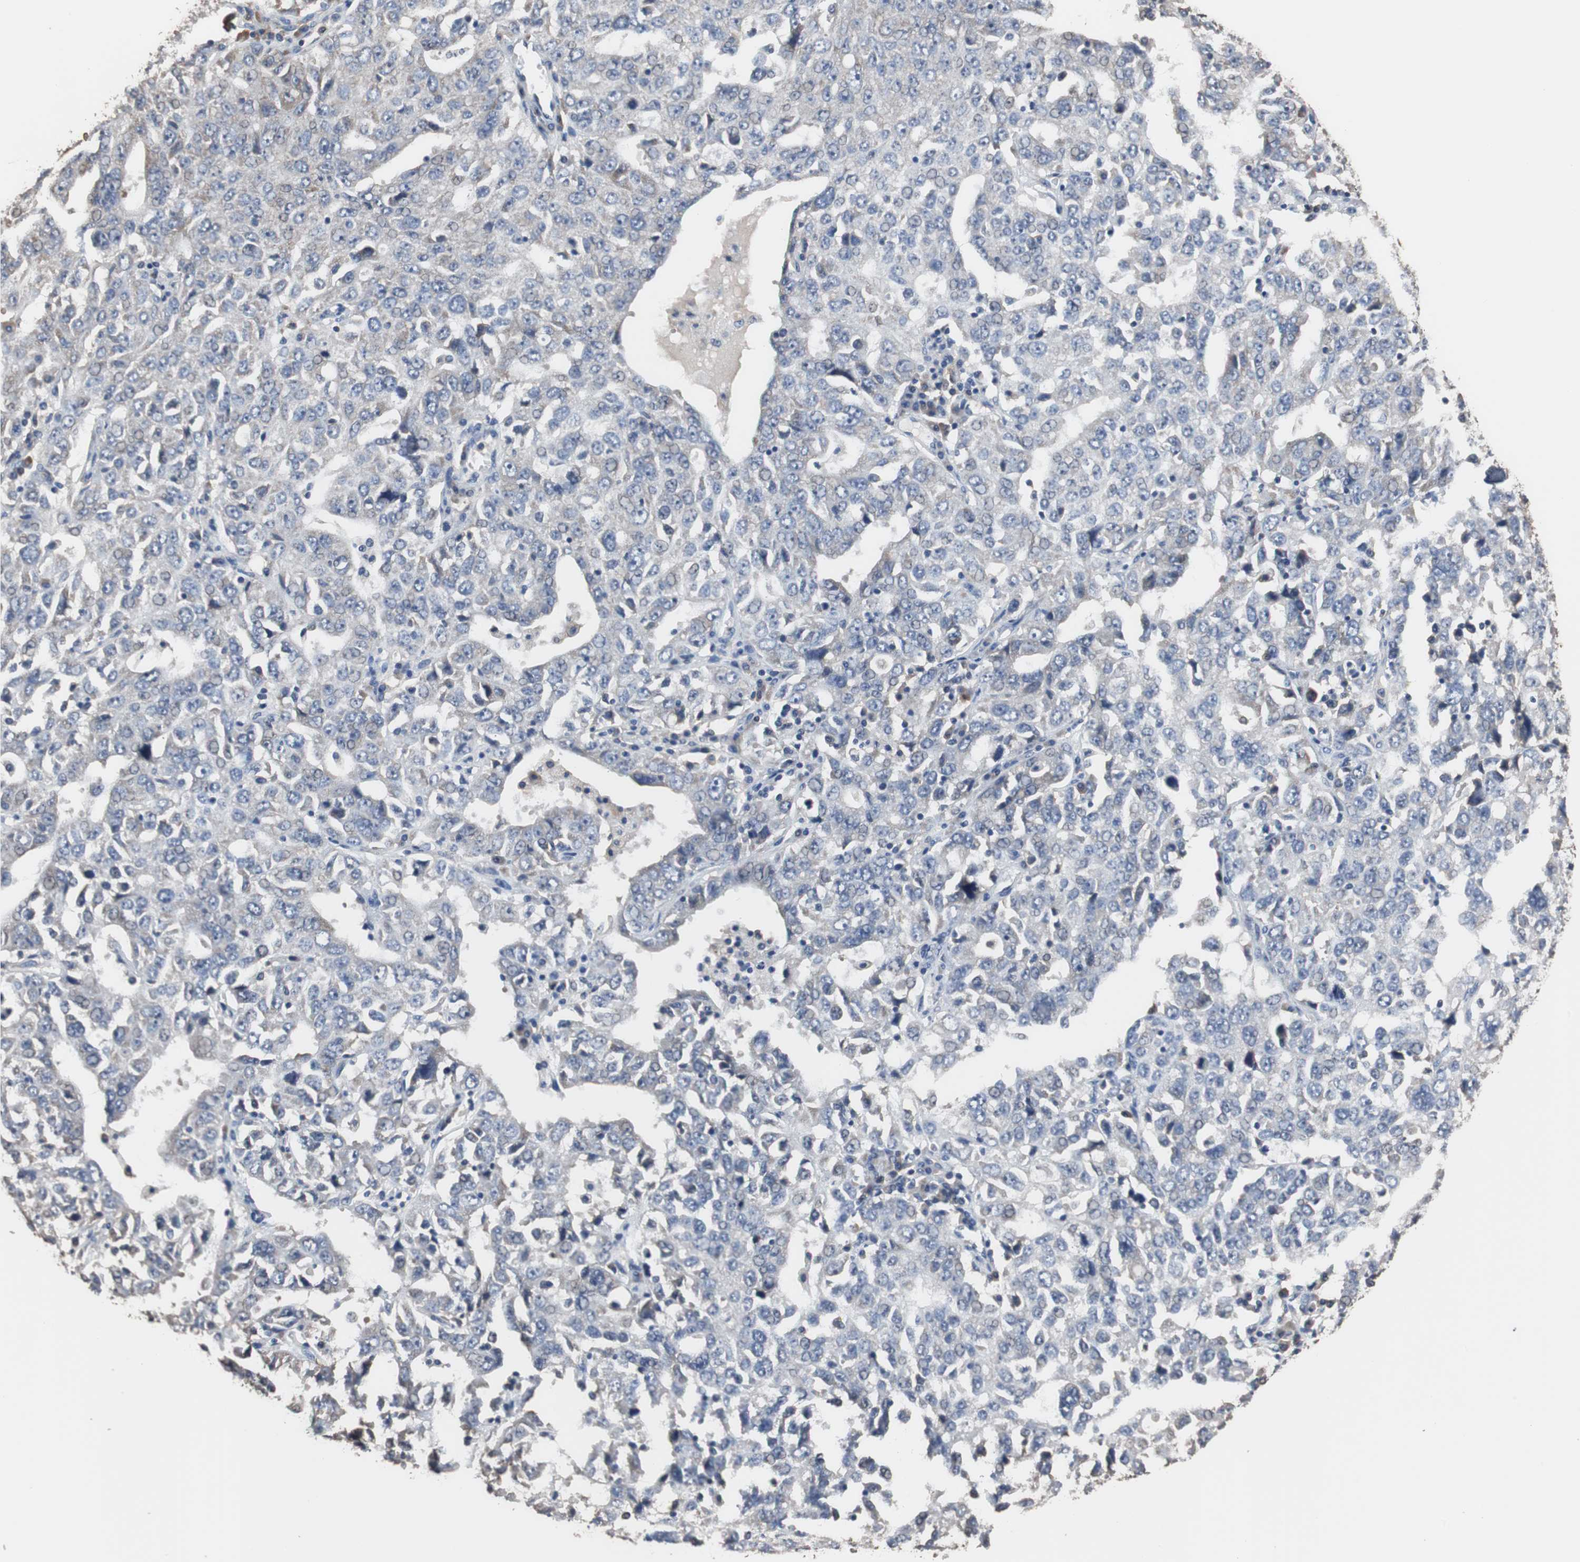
{"staining": {"intensity": "negative", "quantity": "none", "location": "none"}, "tissue": "ovarian cancer", "cell_type": "Tumor cells", "image_type": "cancer", "snomed": [{"axis": "morphology", "description": "Carcinoma, endometroid"}, {"axis": "topography", "description": "Ovary"}], "caption": "Immunohistochemistry of human endometroid carcinoma (ovarian) exhibits no expression in tumor cells.", "gene": "SCIMP", "patient": {"sex": "female", "age": 62}}